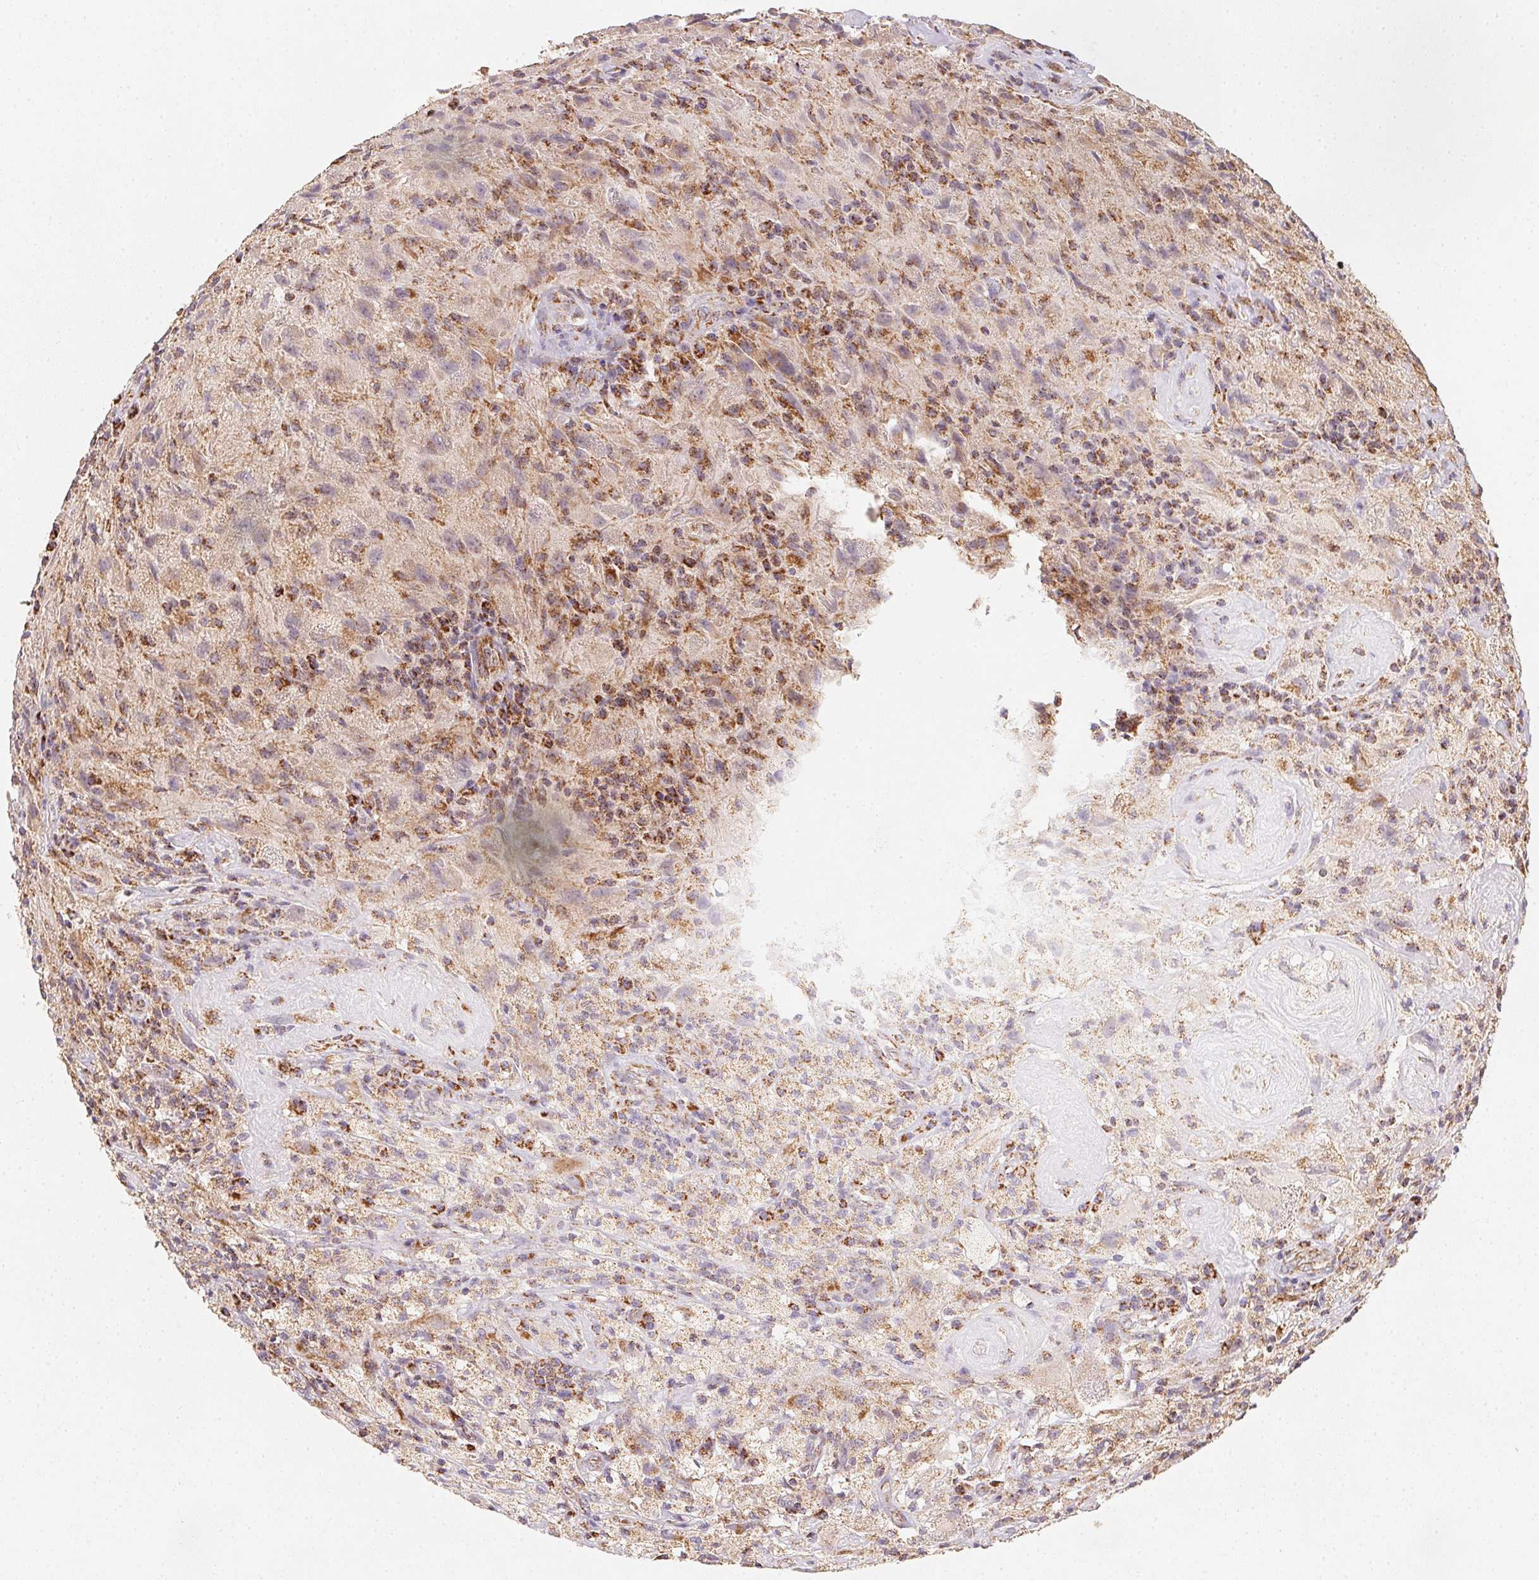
{"staining": {"intensity": "moderate", "quantity": "<25%", "location": "cytoplasmic/membranous"}, "tissue": "glioma", "cell_type": "Tumor cells", "image_type": "cancer", "snomed": [{"axis": "morphology", "description": "Glioma, malignant, High grade"}, {"axis": "topography", "description": "Brain"}], "caption": "Protein expression analysis of glioma displays moderate cytoplasmic/membranous expression in about <25% of tumor cells.", "gene": "NDUFS6", "patient": {"sex": "male", "age": 68}}